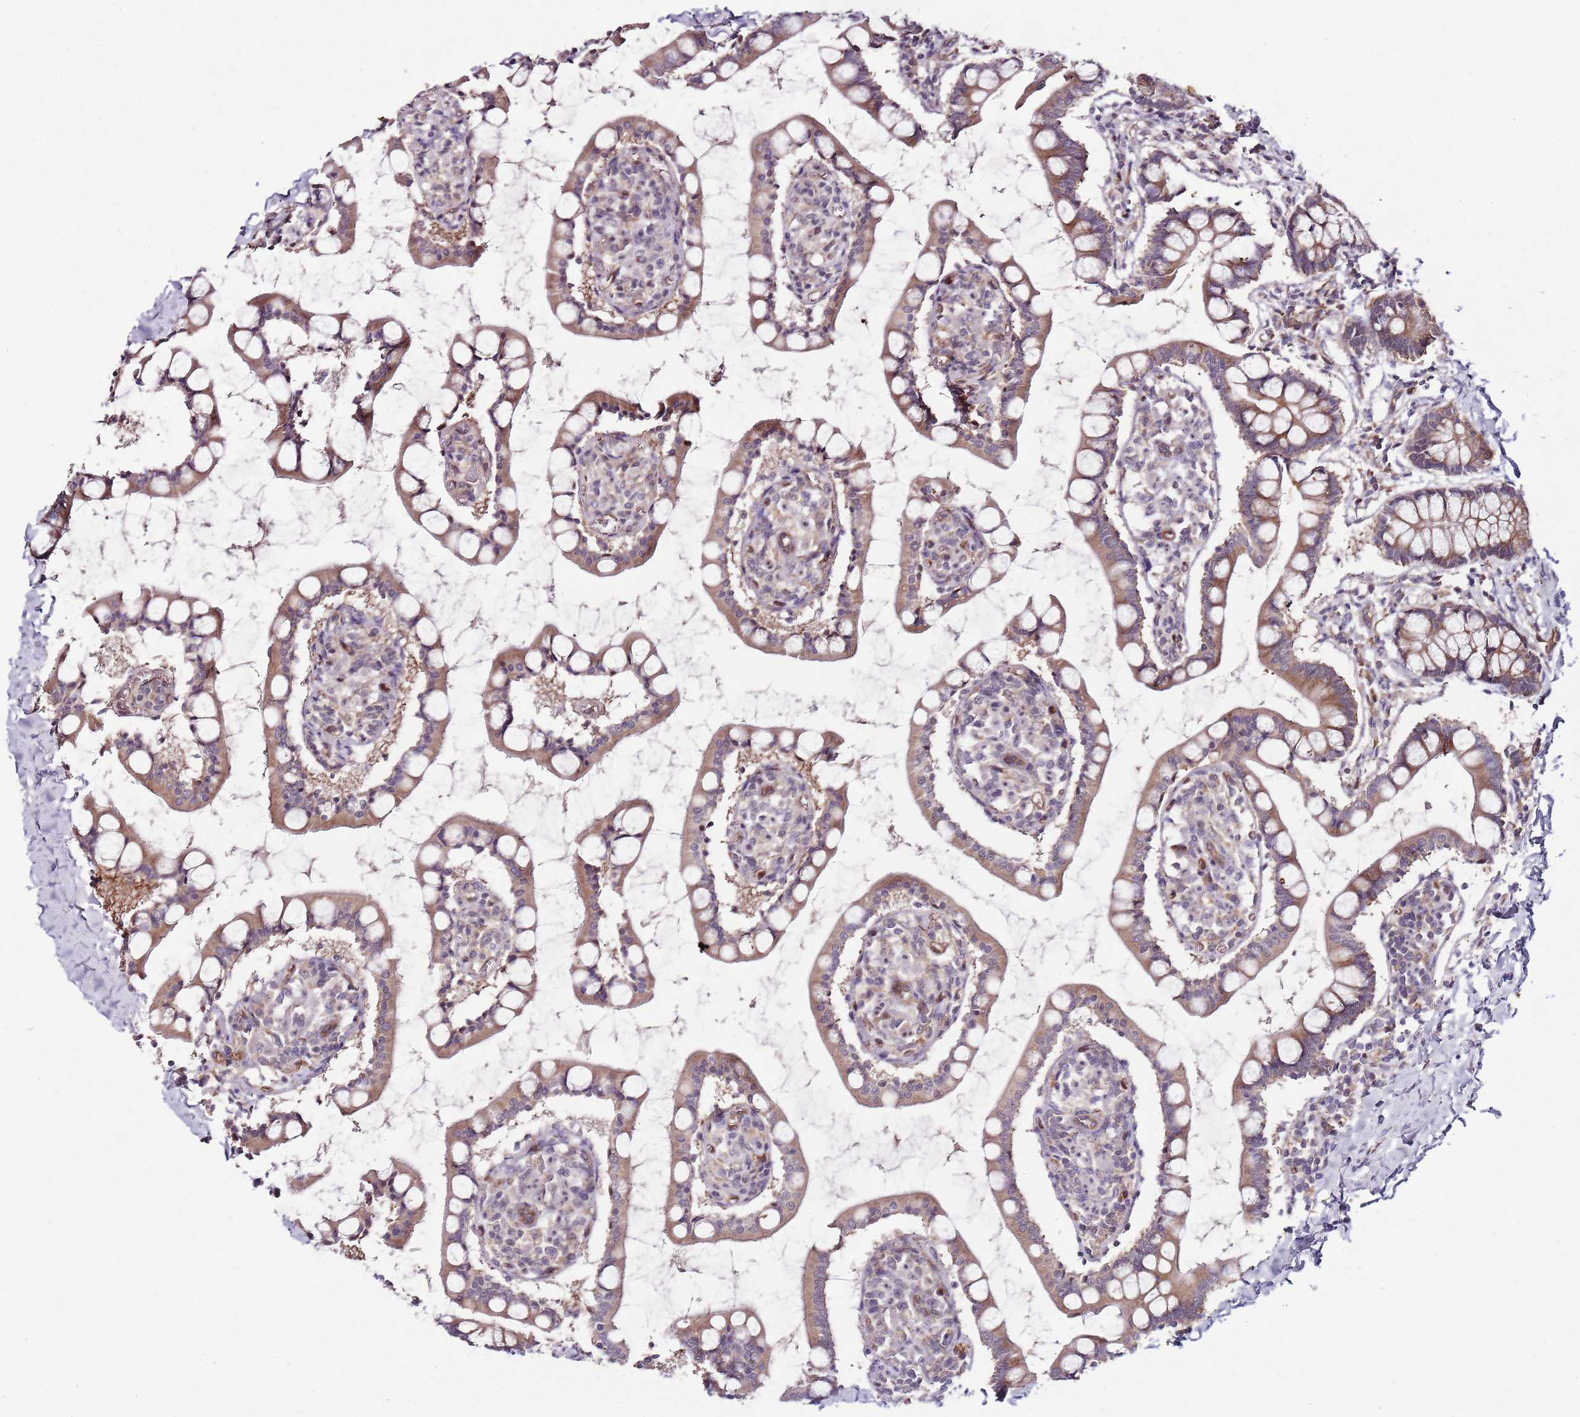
{"staining": {"intensity": "moderate", "quantity": ">75%", "location": "cytoplasmic/membranous"}, "tissue": "small intestine", "cell_type": "Glandular cells", "image_type": "normal", "snomed": [{"axis": "morphology", "description": "Normal tissue, NOS"}, {"axis": "topography", "description": "Small intestine"}], "caption": "Immunohistochemical staining of benign human small intestine demonstrates >75% levels of moderate cytoplasmic/membranous protein expression in about >75% of glandular cells. (Stains: DAB (3,3'-diaminobenzidine) in brown, nuclei in blue, Microscopy: brightfield microscopy at high magnification).", "gene": "FBXL22", "patient": {"sex": "male", "age": 52}}